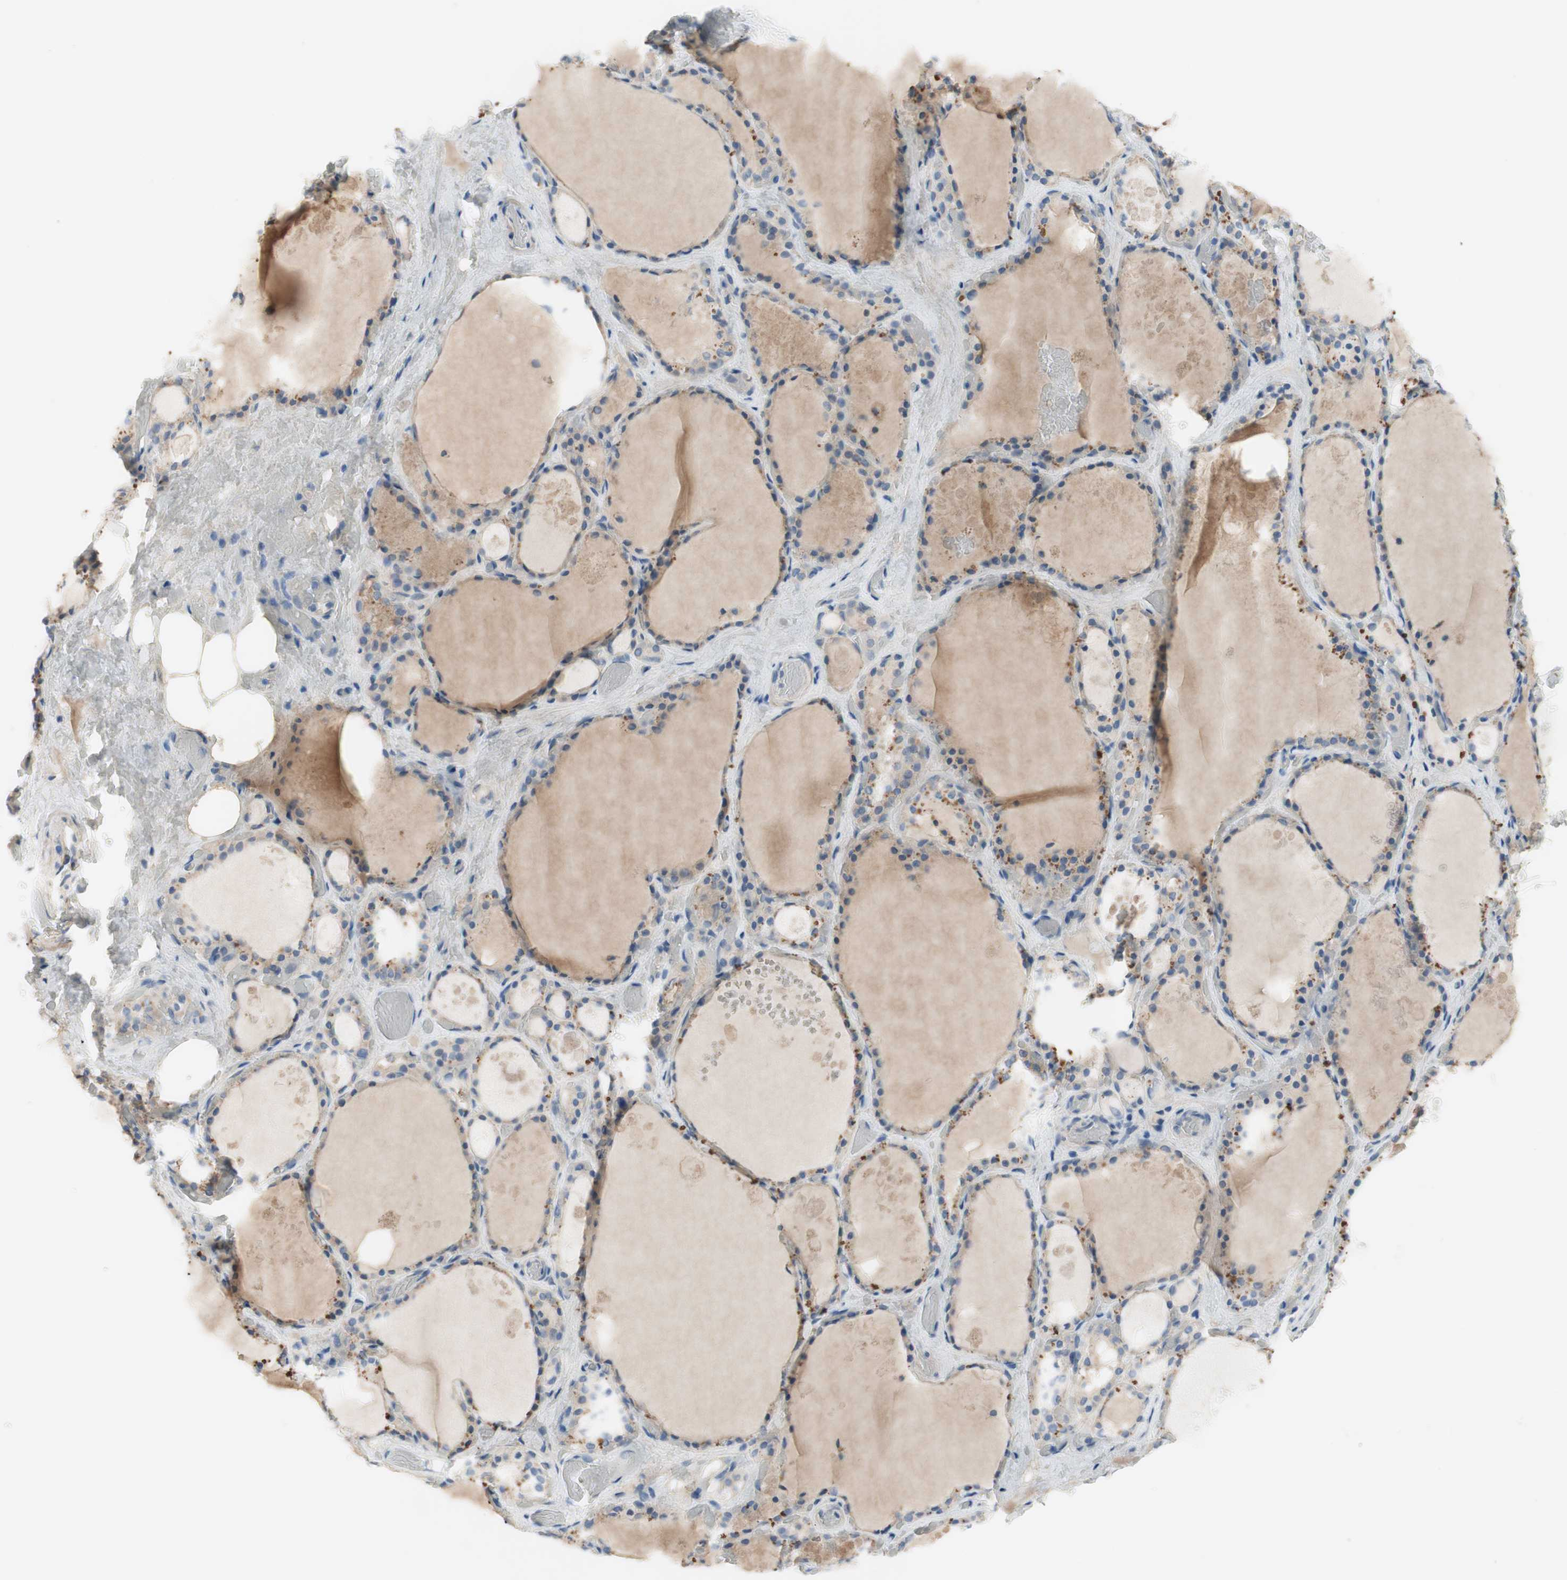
{"staining": {"intensity": "moderate", "quantity": "<25%", "location": "cytoplasmic/membranous"}, "tissue": "thyroid gland", "cell_type": "Glandular cells", "image_type": "normal", "snomed": [{"axis": "morphology", "description": "Normal tissue, NOS"}, {"axis": "topography", "description": "Thyroid gland"}], "caption": "Approximately <25% of glandular cells in benign human thyroid gland exhibit moderate cytoplasmic/membranous protein staining as visualized by brown immunohistochemical staining.", "gene": "FDFT1", "patient": {"sex": "male", "age": 61}}